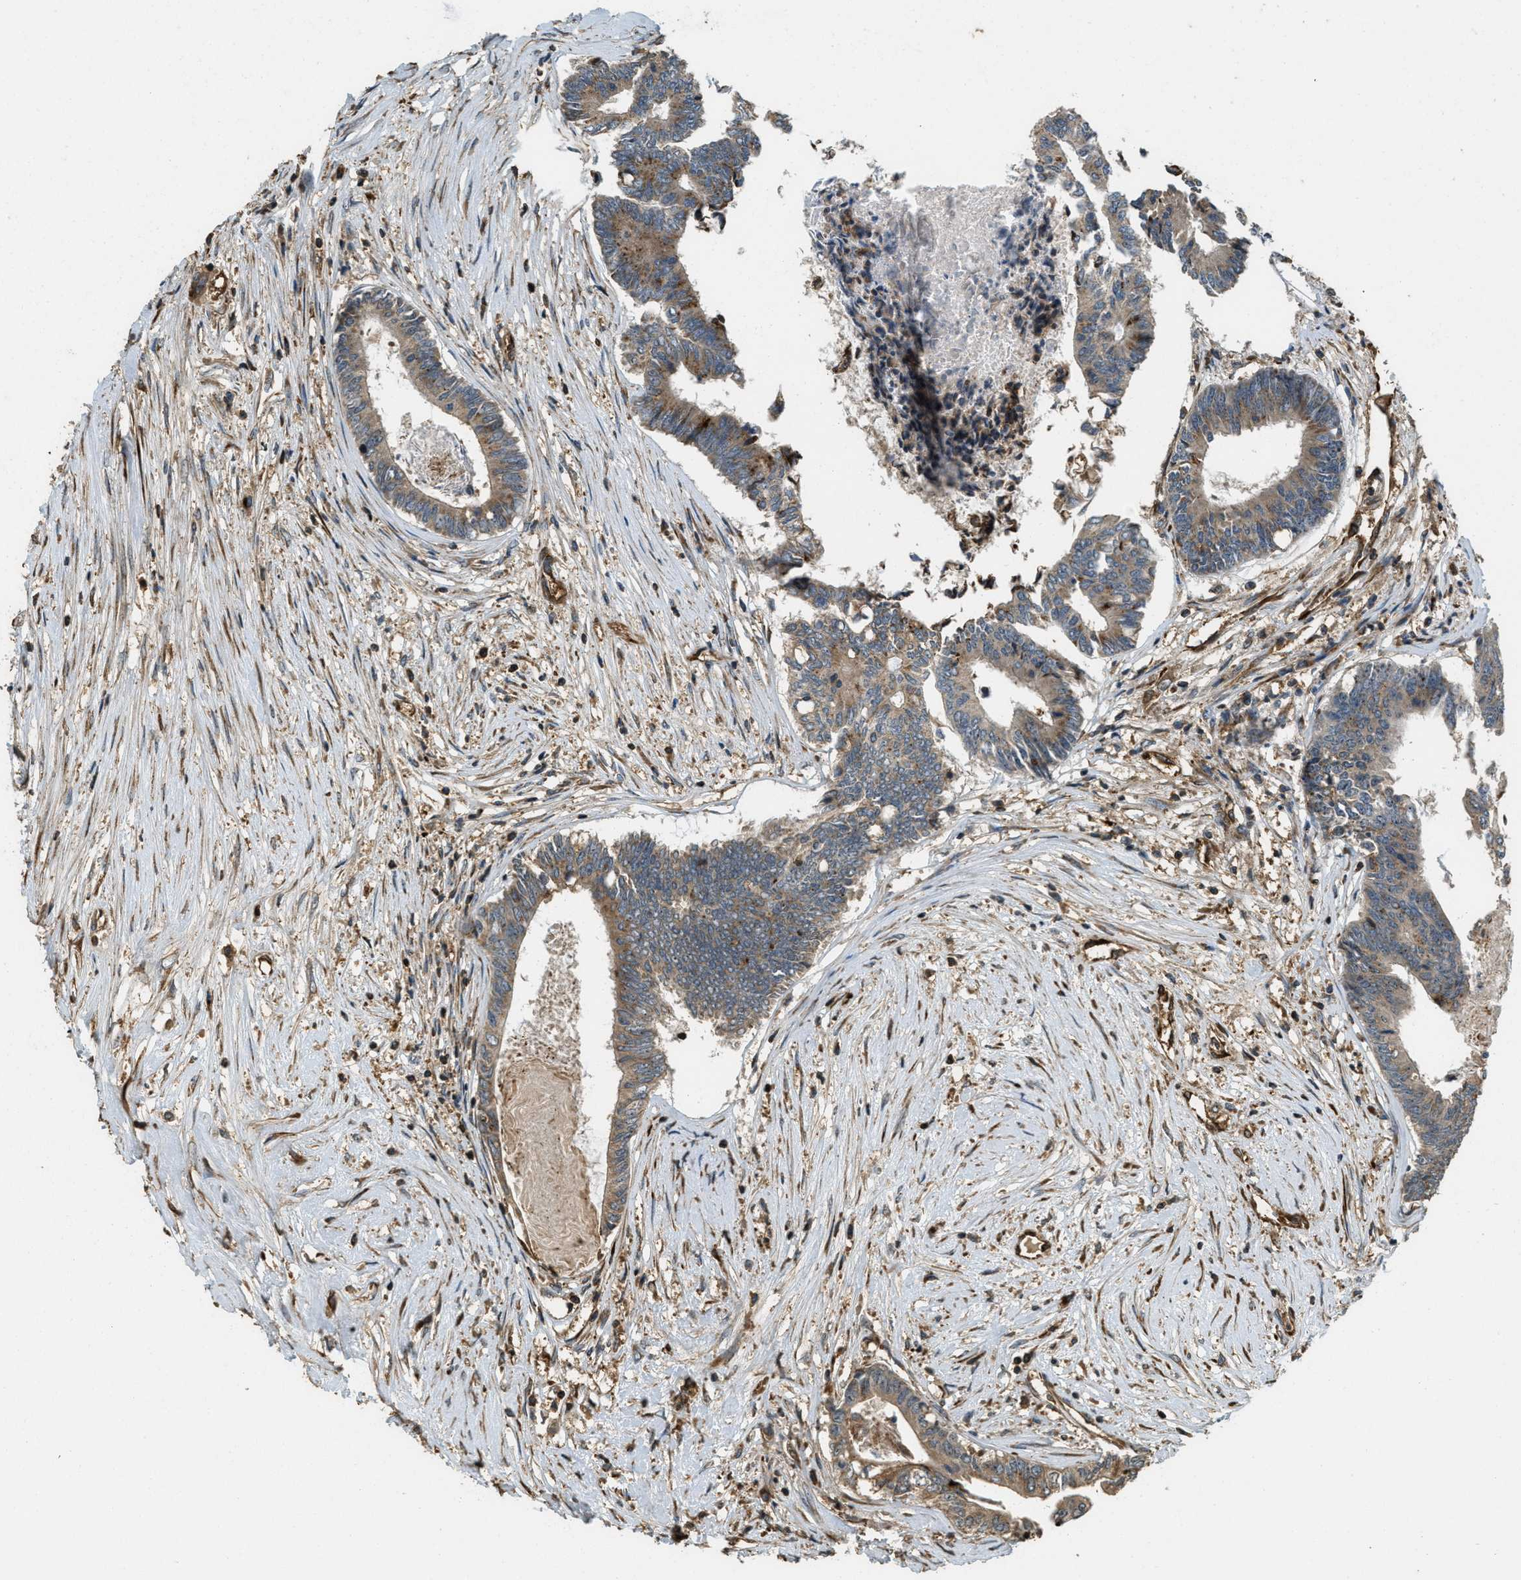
{"staining": {"intensity": "moderate", "quantity": ">75%", "location": "cytoplasmic/membranous"}, "tissue": "colorectal cancer", "cell_type": "Tumor cells", "image_type": "cancer", "snomed": [{"axis": "morphology", "description": "Adenocarcinoma, NOS"}, {"axis": "topography", "description": "Rectum"}], "caption": "Immunohistochemical staining of colorectal cancer (adenocarcinoma) demonstrates moderate cytoplasmic/membranous protein positivity in about >75% of tumor cells. The staining is performed using DAB (3,3'-diaminobenzidine) brown chromogen to label protein expression. The nuclei are counter-stained blue using hematoxylin.", "gene": "LRP12", "patient": {"sex": "male", "age": 63}}